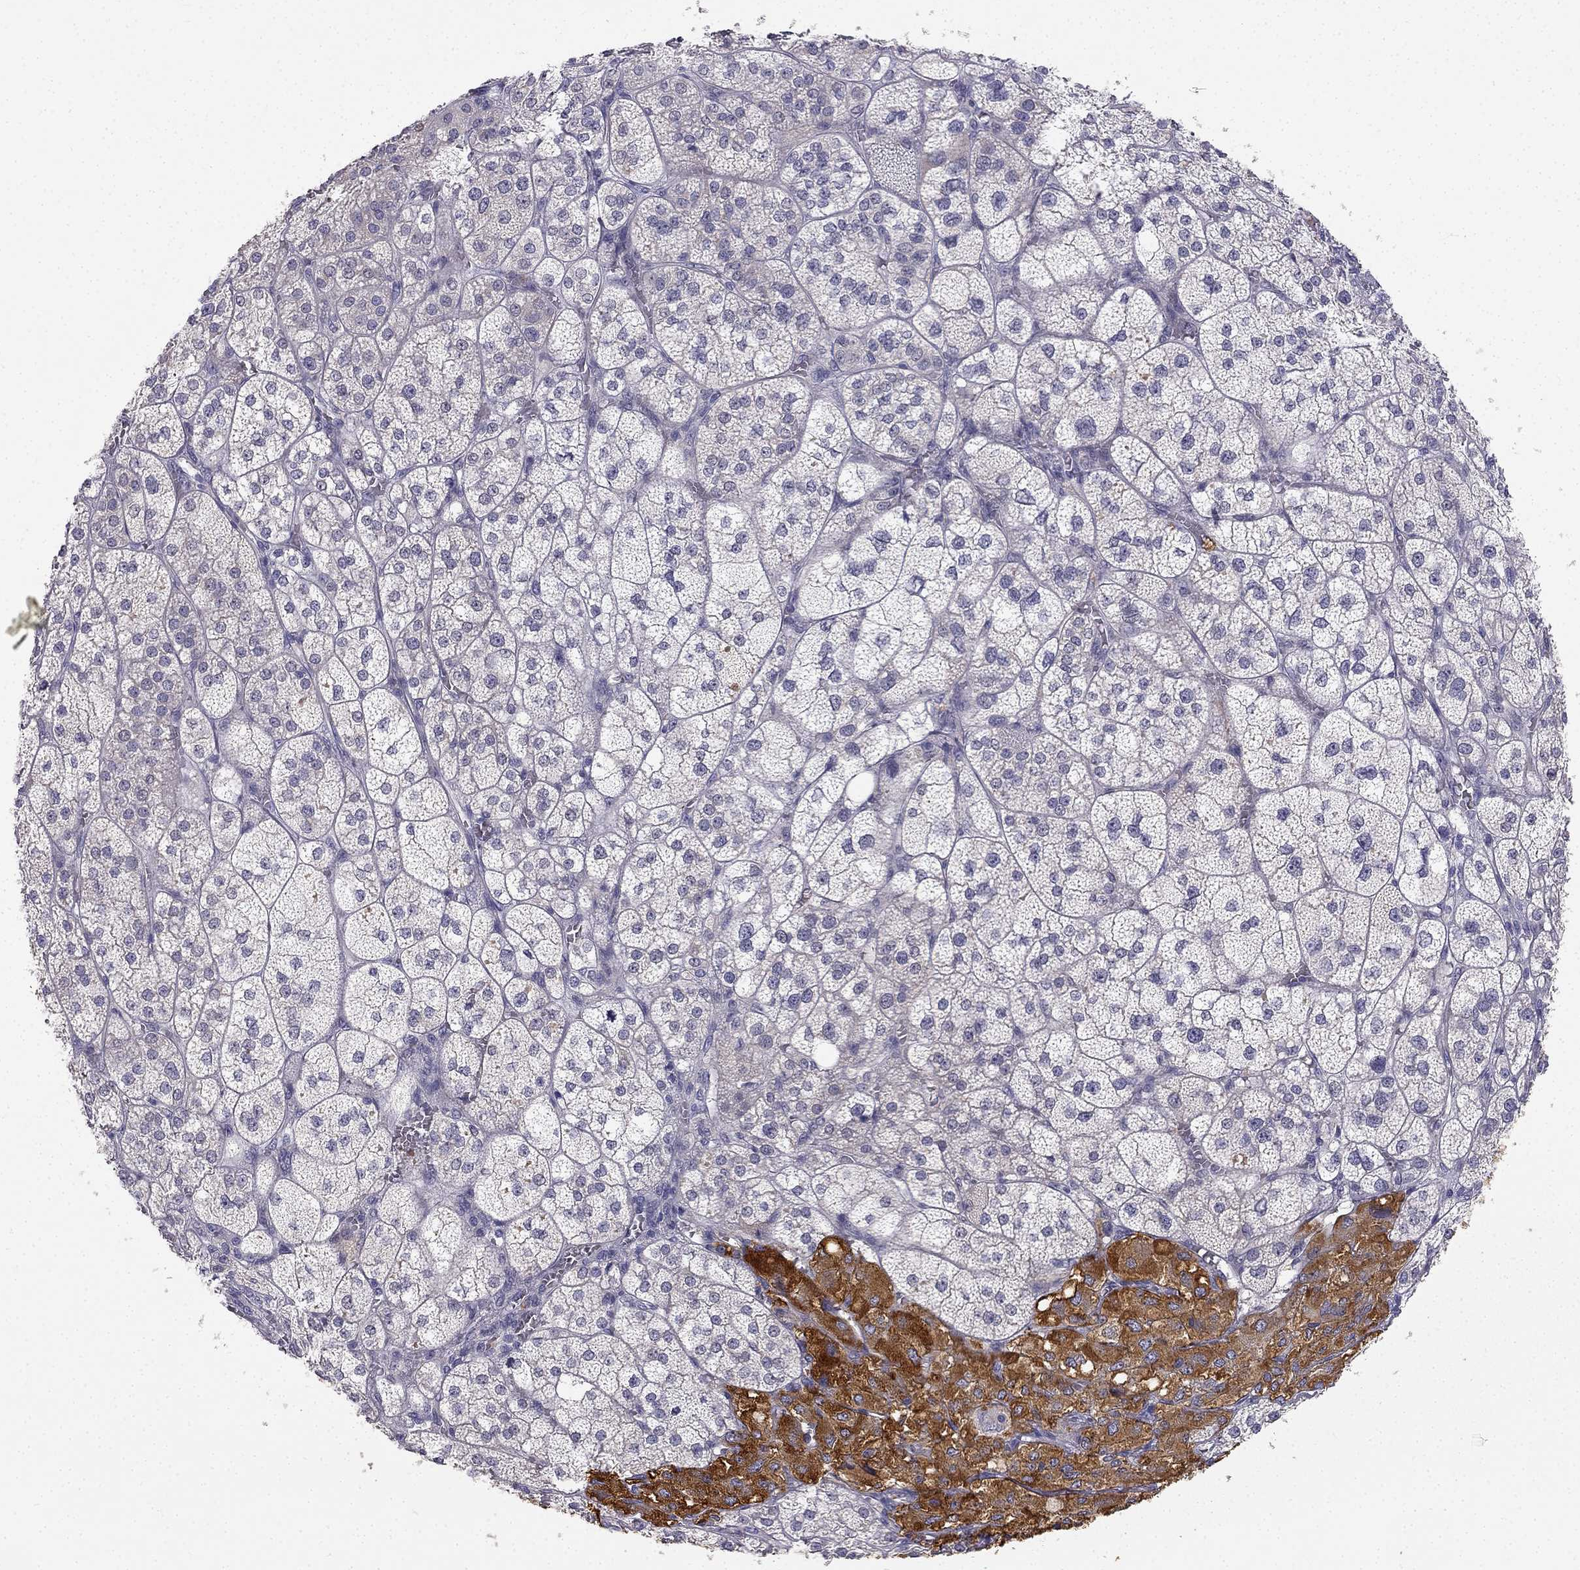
{"staining": {"intensity": "strong", "quantity": "<25%", "location": "cytoplasmic/membranous"}, "tissue": "adrenal gland", "cell_type": "Glandular cells", "image_type": "normal", "snomed": [{"axis": "morphology", "description": "Normal tissue, NOS"}, {"axis": "topography", "description": "Adrenal gland"}], "caption": "DAB immunohistochemical staining of unremarkable human adrenal gland demonstrates strong cytoplasmic/membranous protein positivity in about <25% of glandular cells. Ihc stains the protein of interest in brown and the nuclei are stained blue.", "gene": "C16orf89", "patient": {"sex": "female", "age": 60}}